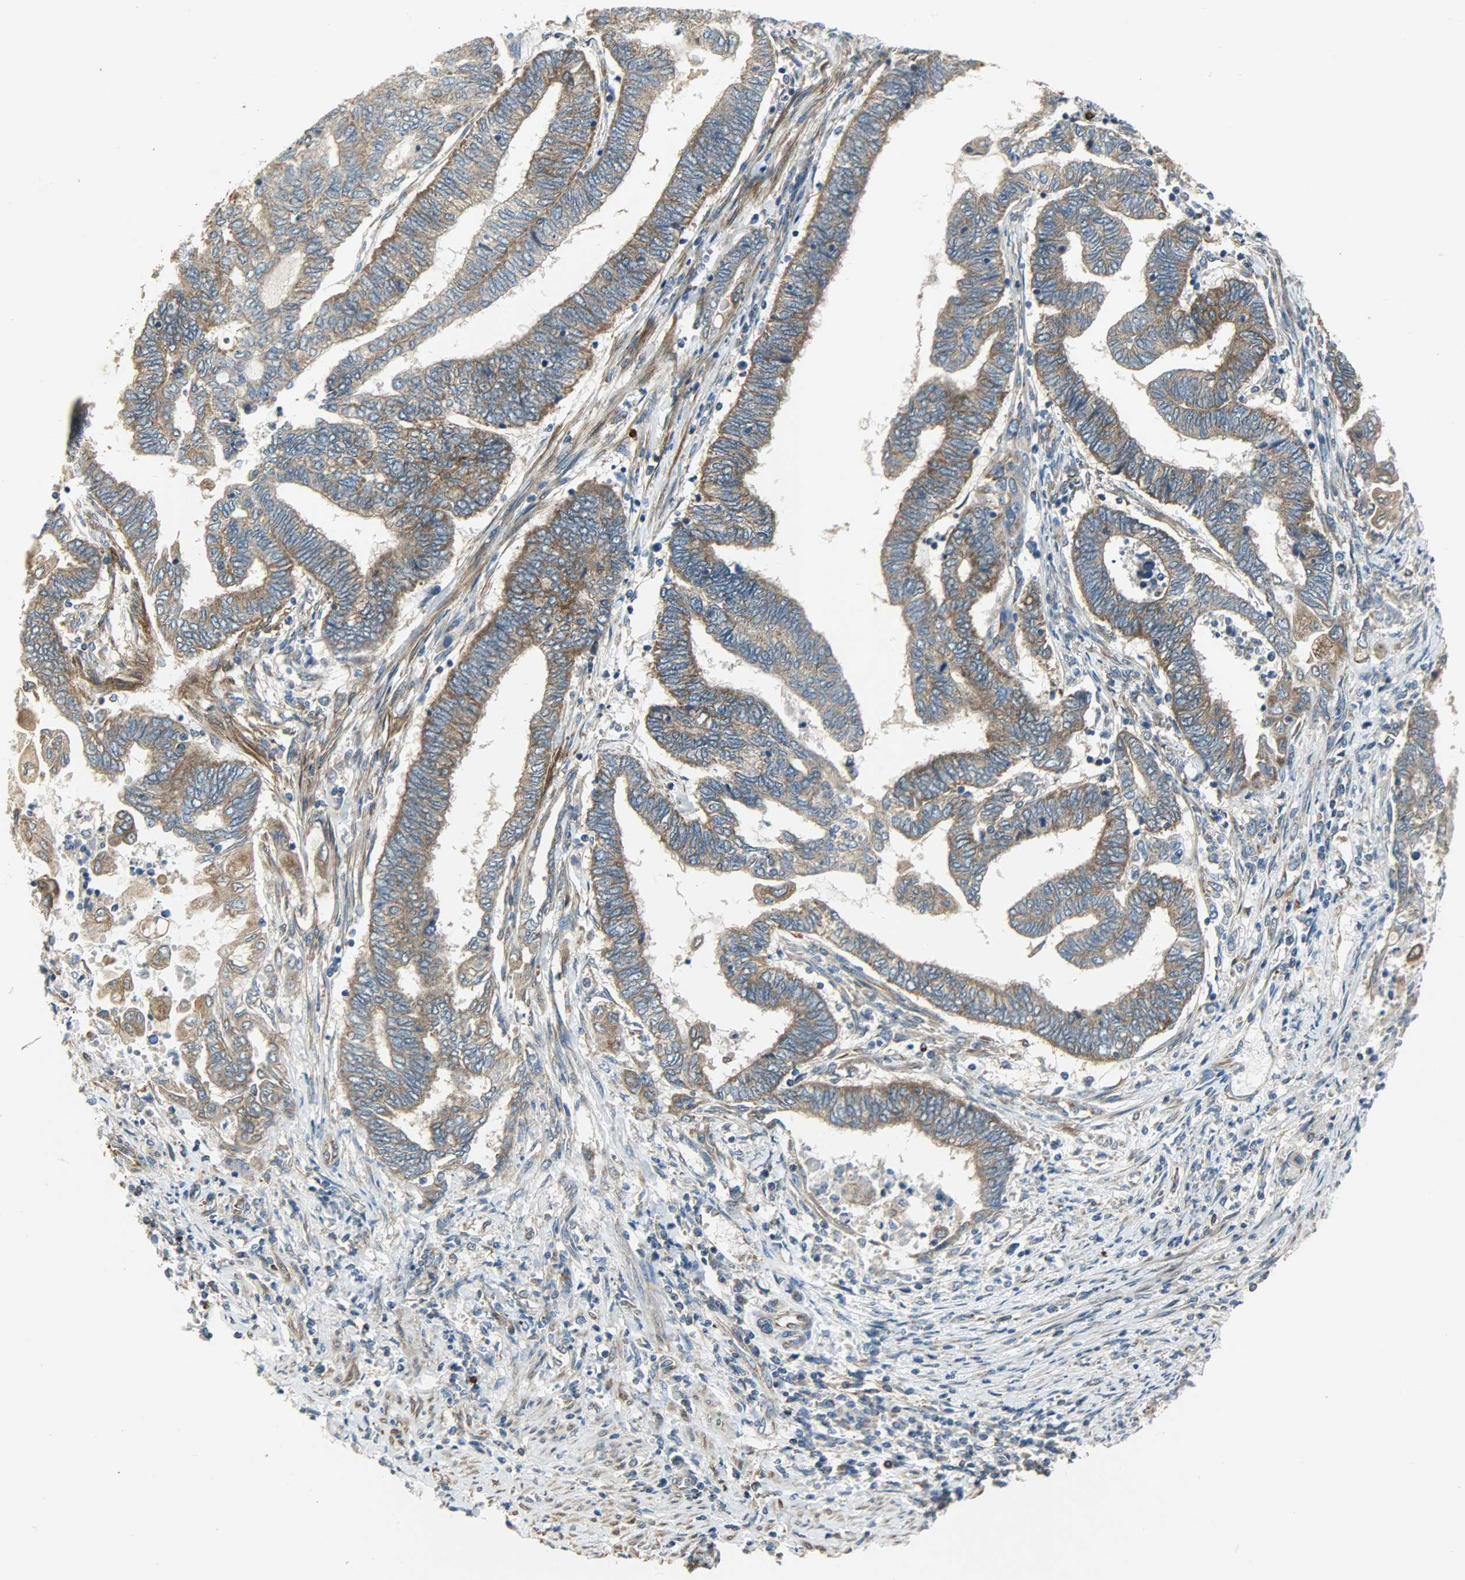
{"staining": {"intensity": "strong", "quantity": ">75%", "location": "cytoplasmic/membranous"}, "tissue": "endometrial cancer", "cell_type": "Tumor cells", "image_type": "cancer", "snomed": [{"axis": "morphology", "description": "Adenocarcinoma, NOS"}, {"axis": "topography", "description": "Uterus"}, {"axis": "topography", "description": "Endometrium"}], "caption": "About >75% of tumor cells in human endometrial cancer (adenocarcinoma) display strong cytoplasmic/membranous protein expression as visualized by brown immunohistochemical staining.", "gene": "C1orf198", "patient": {"sex": "female", "age": 70}}